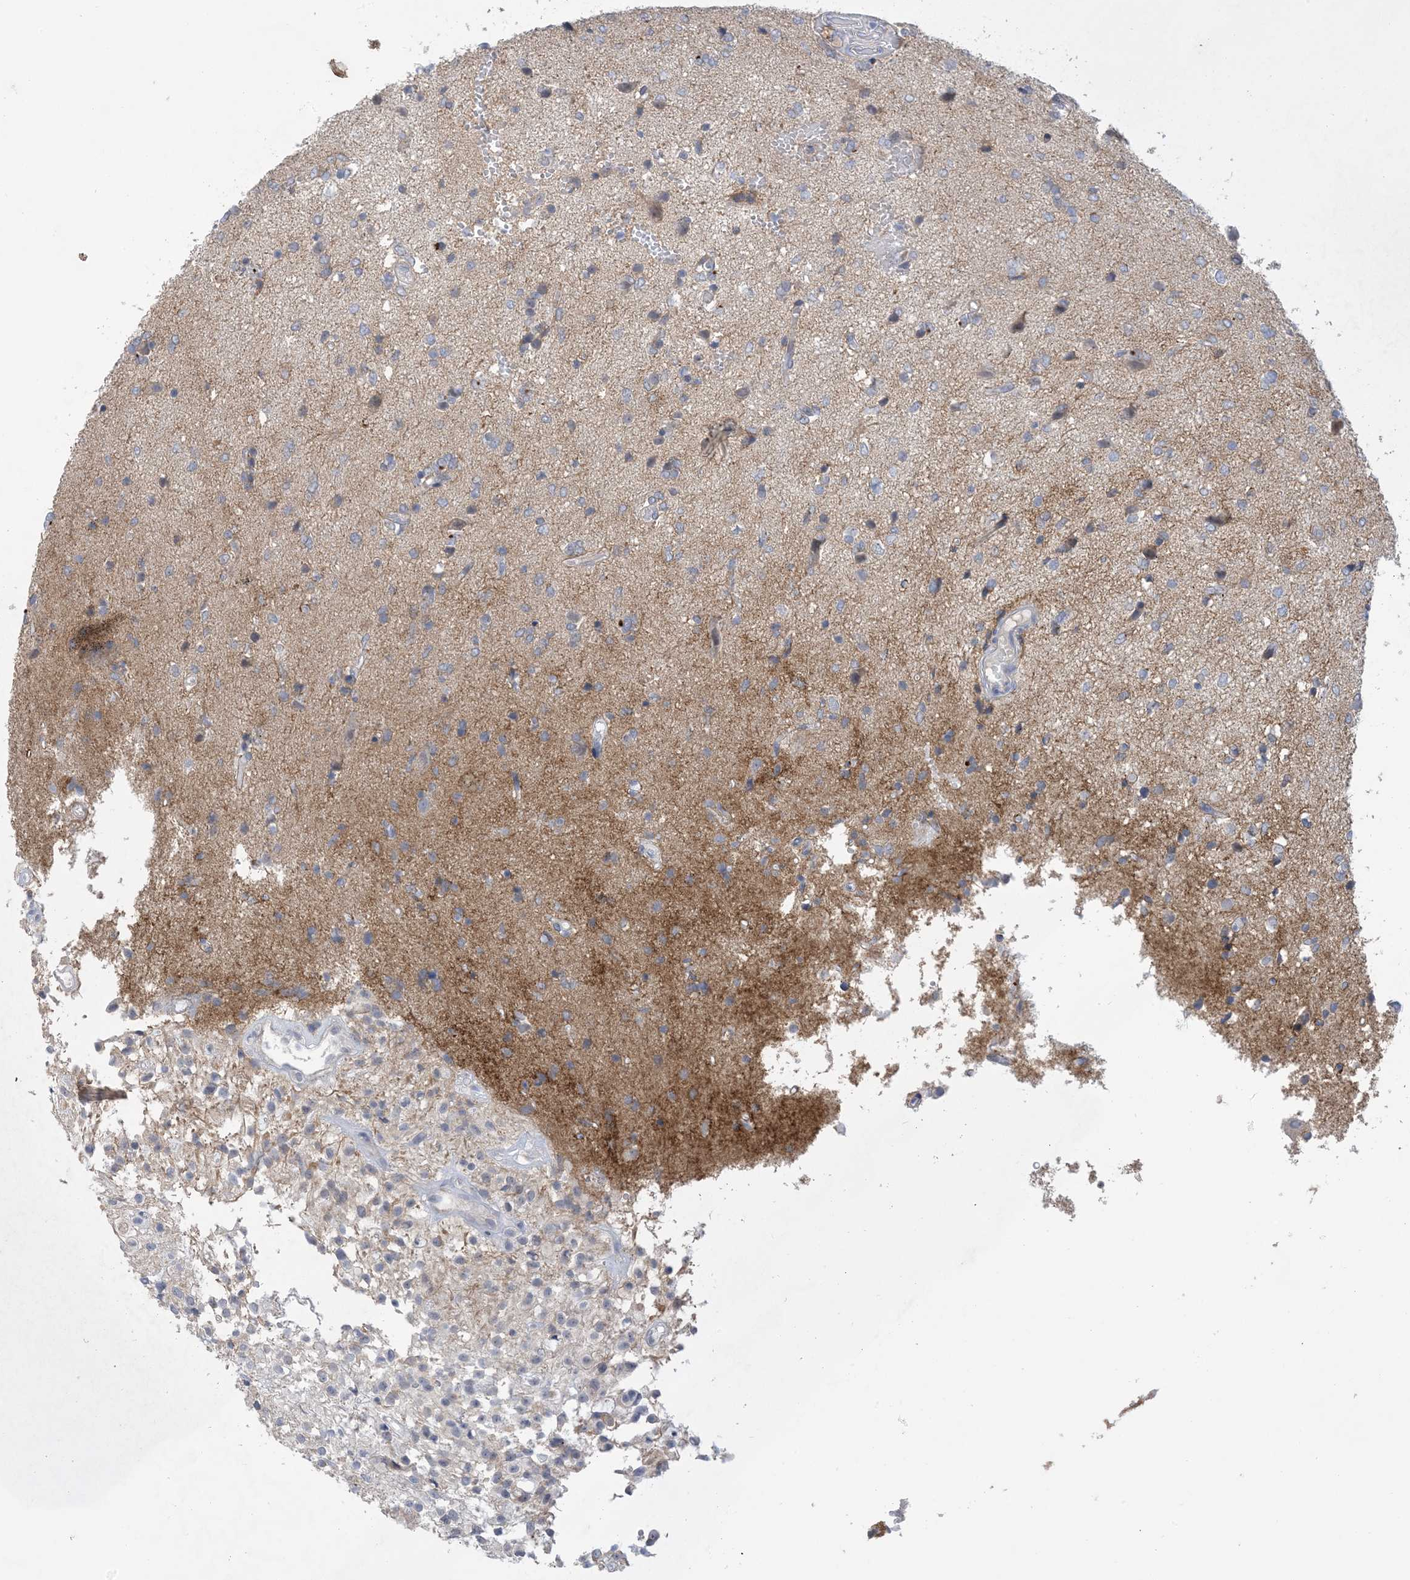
{"staining": {"intensity": "weak", "quantity": "<25%", "location": "cytoplasmic/membranous"}, "tissue": "glioma", "cell_type": "Tumor cells", "image_type": "cancer", "snomed": [{"axis": "morphology", "description": "Glioma, malignant, High grade"}, {"axis": "topography", "description": "Brain"}], "caption": "Human glioma stained for a protein using IHC reveals no staining in tumor cells.", "gene": "TTYH1", "patient": {"sex": "female", "age": 59}}